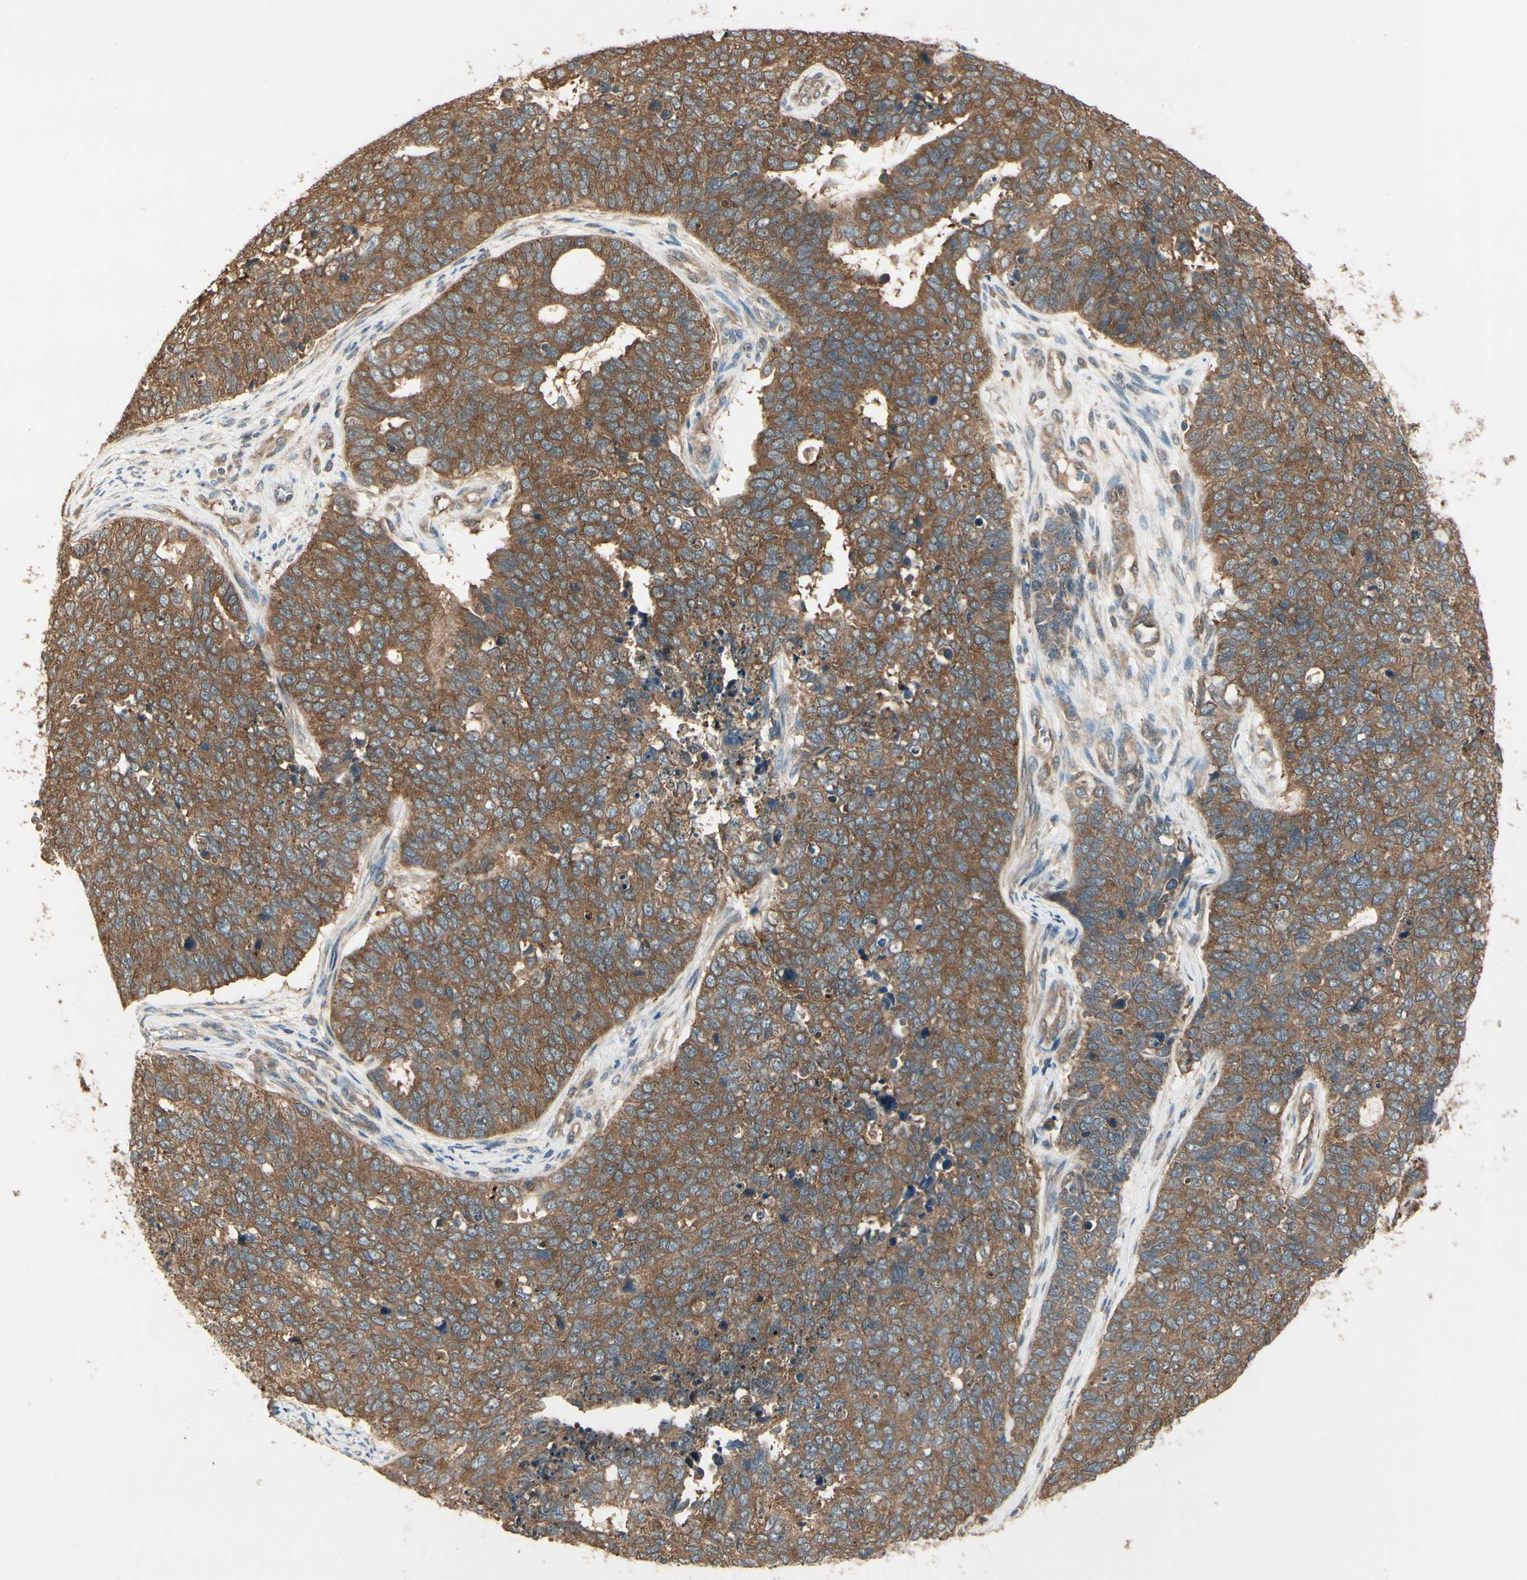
{"staining": {"intensity": "moderate", "quantity": ">75%", "location": "cytoplasmic/membranous"}, "tissue": "cervical cancer", "cell_type": "Tumor cells", "image_type": "cancer", "snomed": [{"axis": "morphology", "description": "Squamous cell carcinoma, NOS"}, {"axis": "topography", "description": "Cervix"}], "caption": "Squamous cell carcinoma (cervical) stained with IHC demonstrates moderate cytoplasmic/membranous staining in about >75% of tumor cells. (DAB (3,3'-diaminobenzidine) IHC with brightfield microscopy, high magnification).", "gene": "CCT7", "patient": {"sex": "female", "age": 63}}